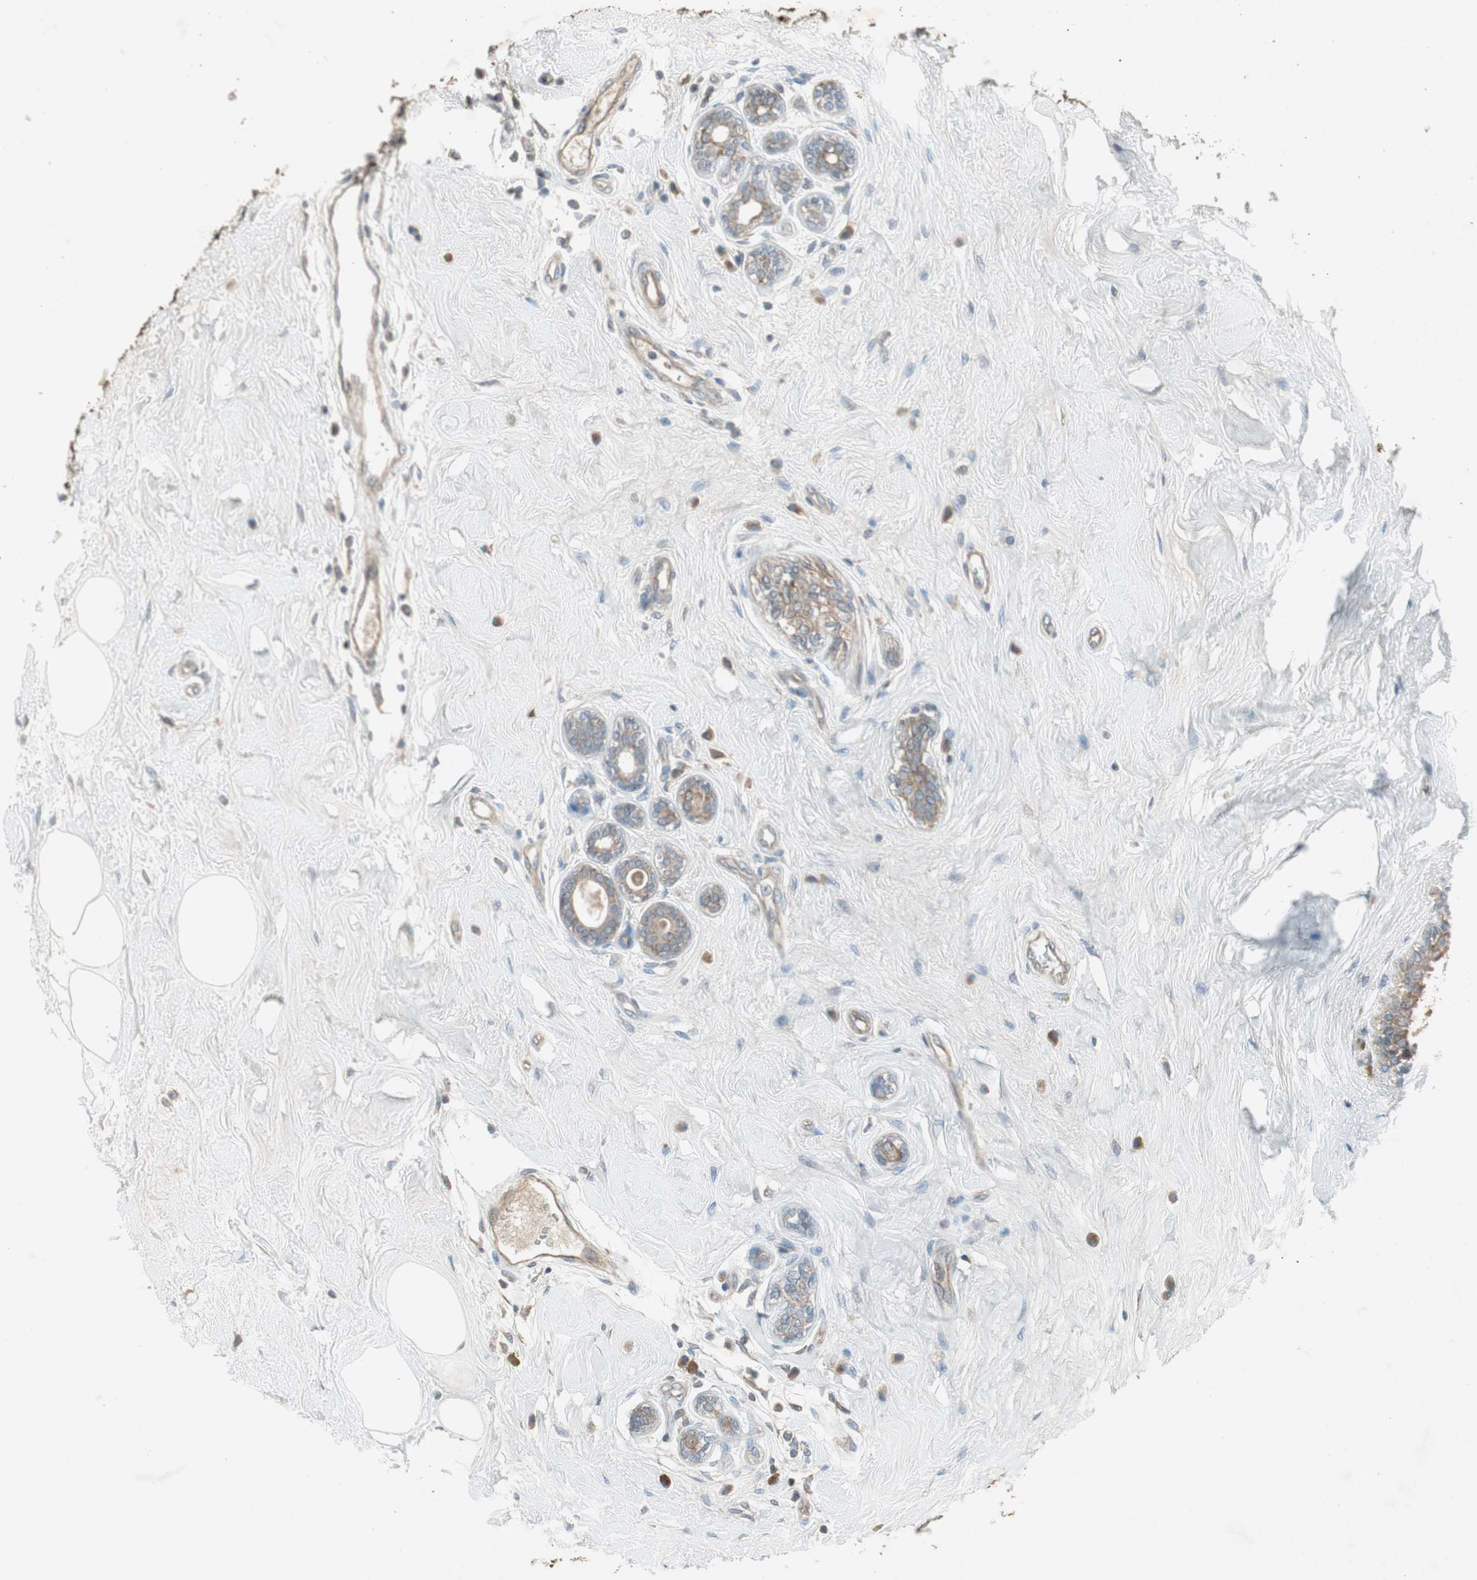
{"staining": {"intensity": "weak", "quantity": ">75%", "location": "cytoplasmic/membranous"}, "tissue": "breast cancer", "cell_type": "Tumor cells", "image_type": "cancer", "snomed": [{"axis": "morphology", "description": "Normal tissue, NOS"}, {"axis": "morphology", "description": "Duct carcinoma"}, {"axis": "topography", "description": "Breast"}], "caption": "IHC image of human breast cancer stained for a protein (brown), which reveals low levels of weak cytoplasmic/membranous staining in about >75% of tumor cells.", "gene": "PANK2", "patient": {"sex": "female", "age": 39}}